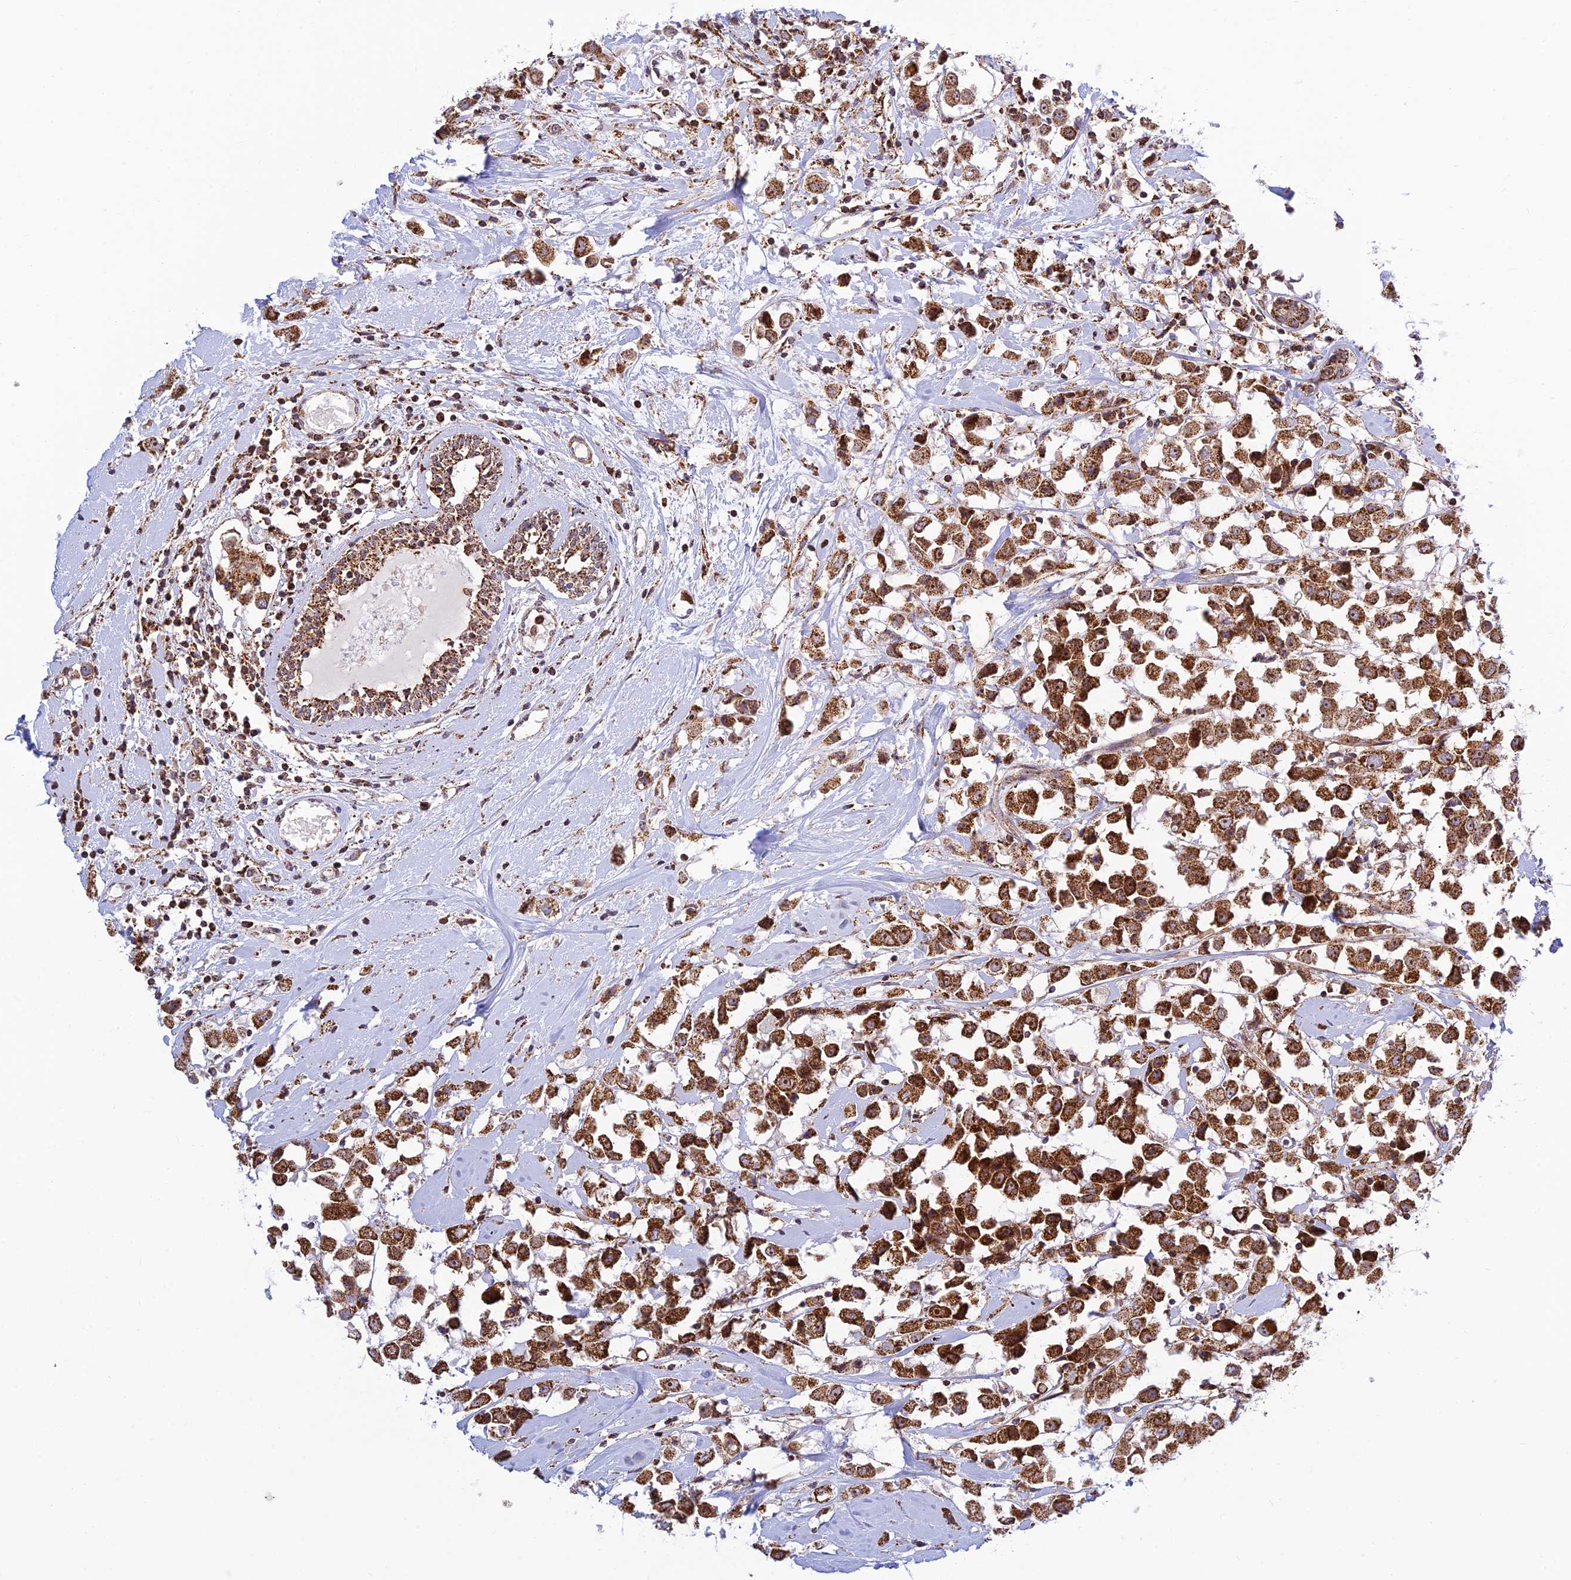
{"staining": {"intensity": "strong", "quantity": ">75%", "location": "cytoplasmic/membranous,nuclear"}, "tissue": "breast cancer", "cell_type": "Tumor cells", "image_type": "cancer", "snomed": [{"axis": "morphology", "description": "Duct carcinoma"}, {"axis": "topography", "description": "Breast"}], "caption": "DAB (3,3'-diaminobenzidine) immunohistochemical staining of intraductal carcinoma (breast) shows strong cytoplasmic/membranous and nuclear protein expression in about >75% of tumor cells.", "gene": "POLR1G", "patient": {"sex": "female", "age": 61}}